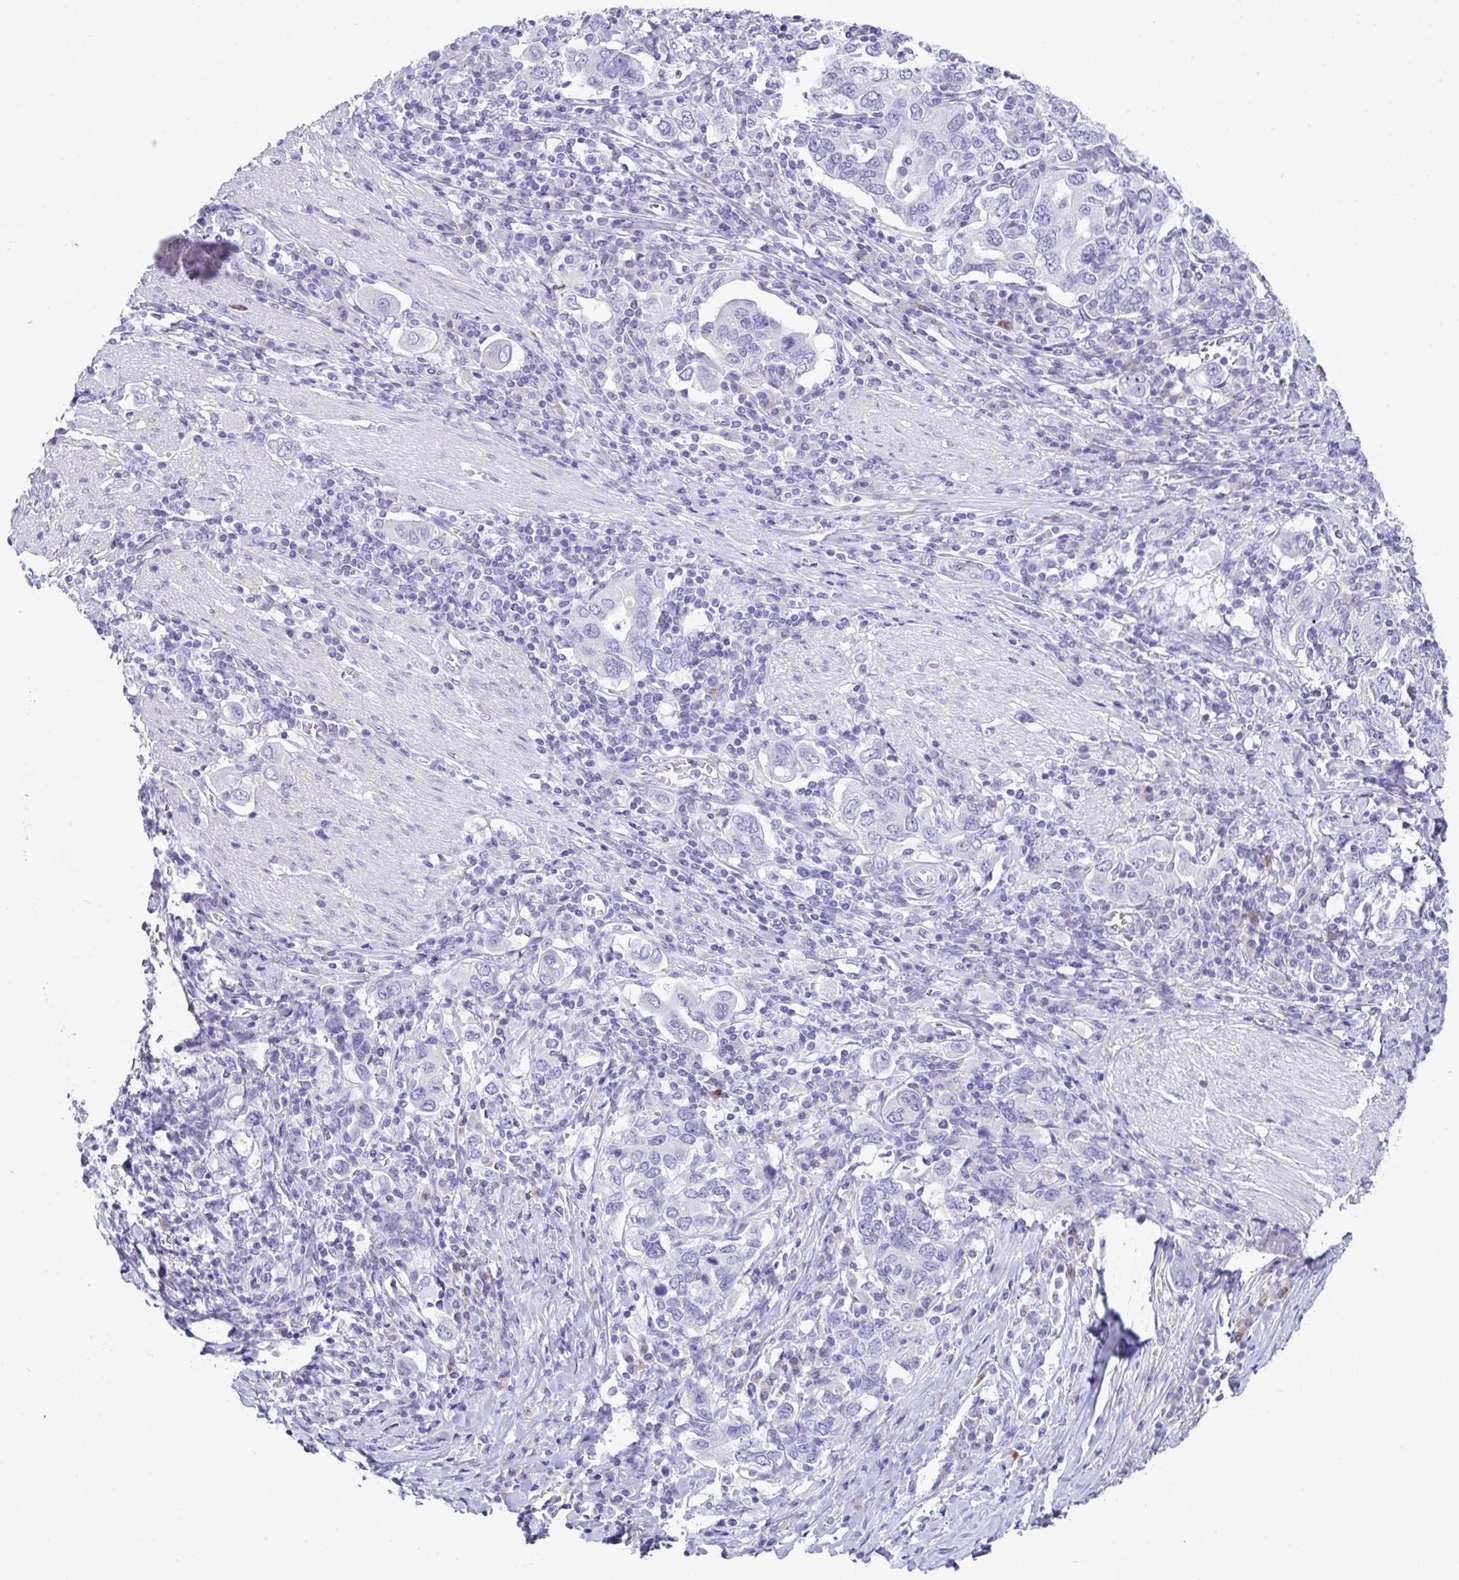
{"staining": {"intensity": "negative", "quantity": "none", "location": "none"}, "tissue": "stomach cancer", "cell_type": "Tumor cells", "image_type": "cancer", "snomed": [{"axis": "morphology", "description": "Adenocarcinoma, NOS"}, {"axis": "topography", "description": "Stomach, upper"}, {"axis": "topography", "description": "Stomach"}], "caption": "Tumor cells are negative for protein expression in human stomach cancer. (DAB immunohistochemistry with hematoxylin counter stain).", "gene": "TMEM106B", "patient": {"sex": "male", "age": 62}}